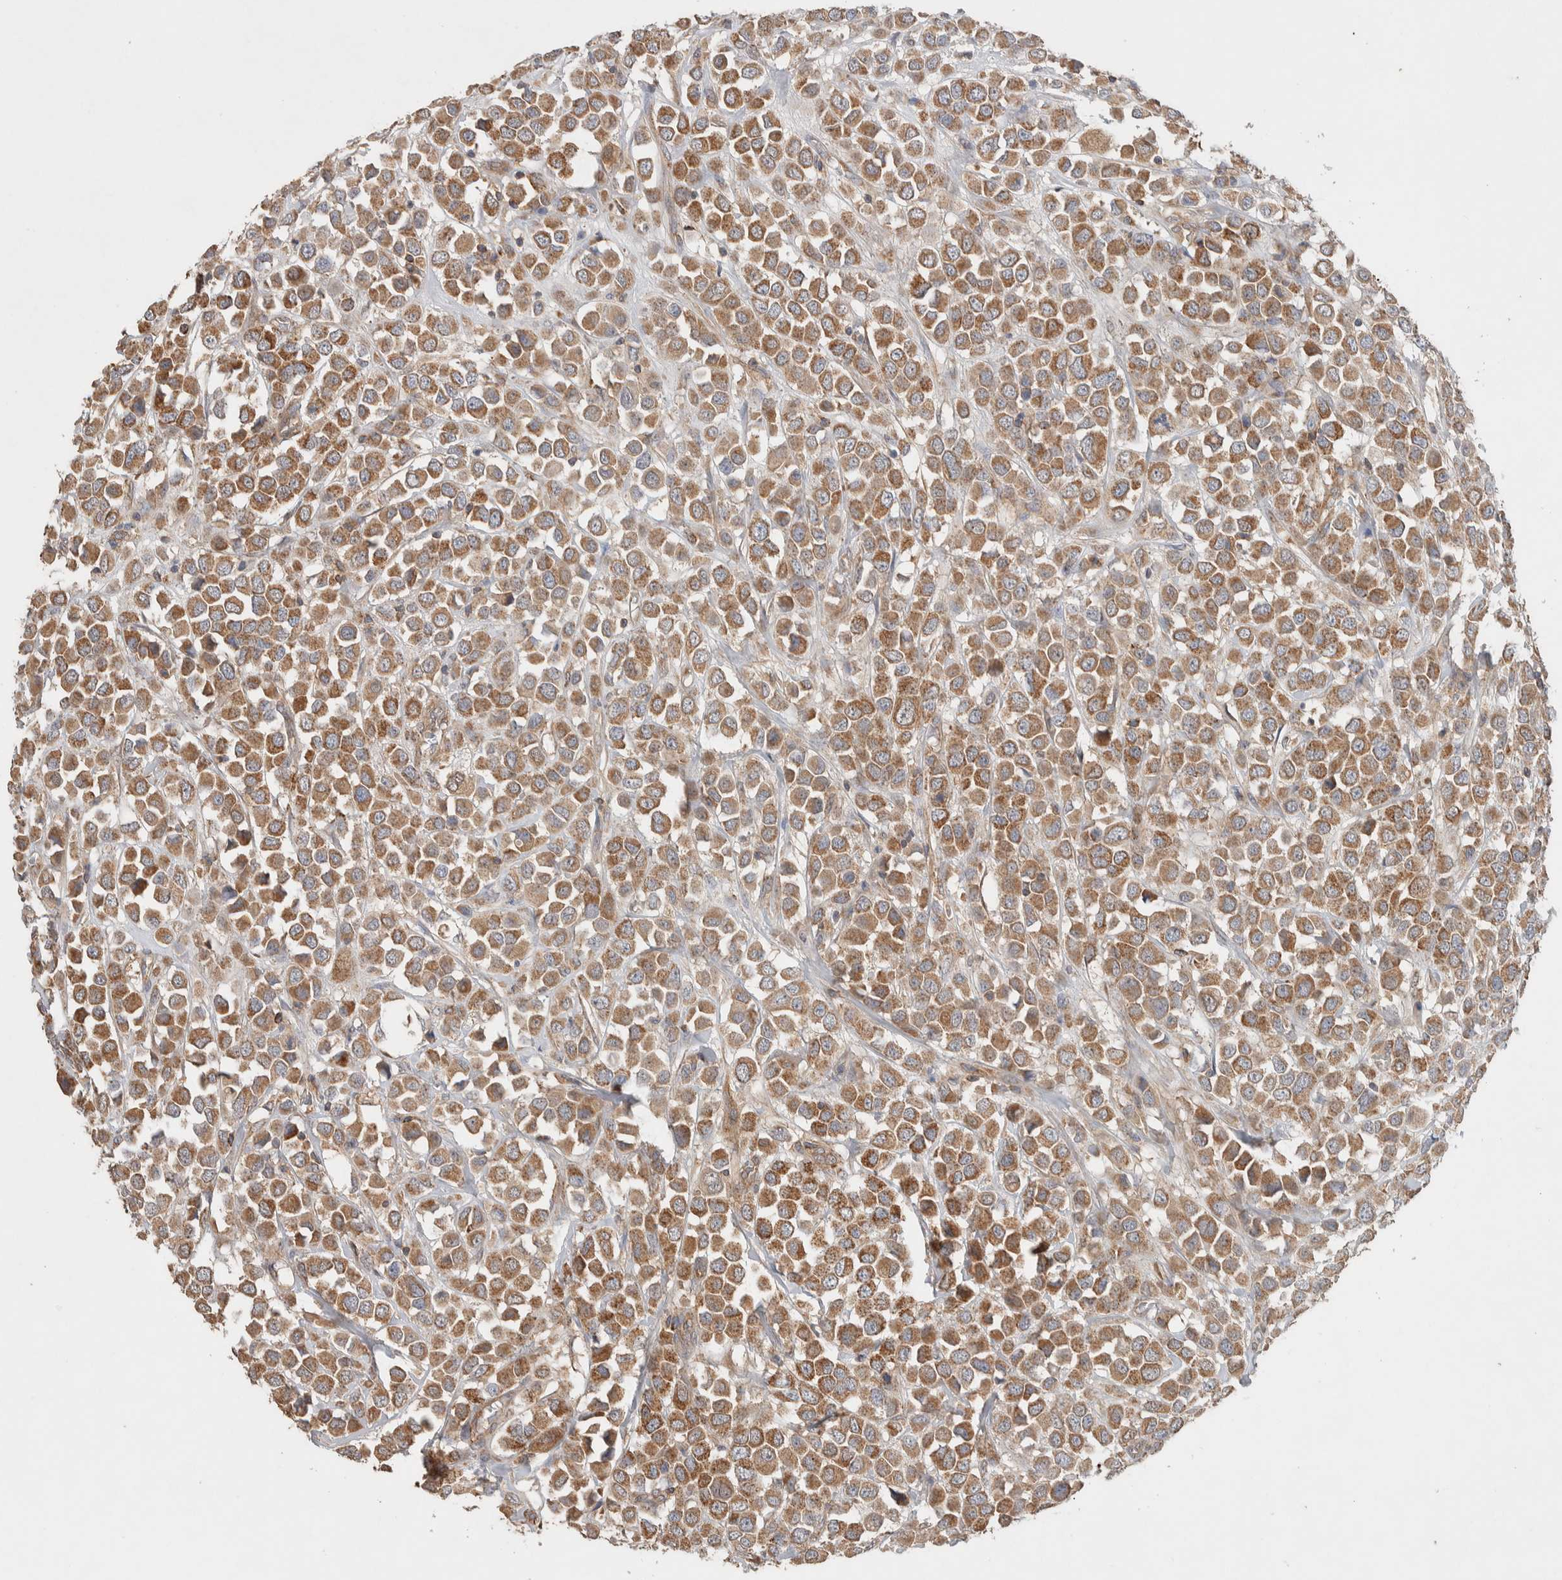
{"staining": {"intensity": "moderate", "quantity": ">75%", "location": "cytoplasmic/membranous"}, "tissue": "breast cancer", "cell_type": "Tumor cells", "image_type": "cancer", "snomed": [{"axis": "morphology", "description": "Duct carcinoma"}, {"axis": "topography", "description": "Breast"}], "caption": "Invasive ductal carcinoma (breast) stained for a protein (brown) displays moderate cytoplasmic/membranous positive positivity in approximately >75% of tumor cells.", "gene": "DEPTOR", "patient": {"sex": "female", "age": 61}}